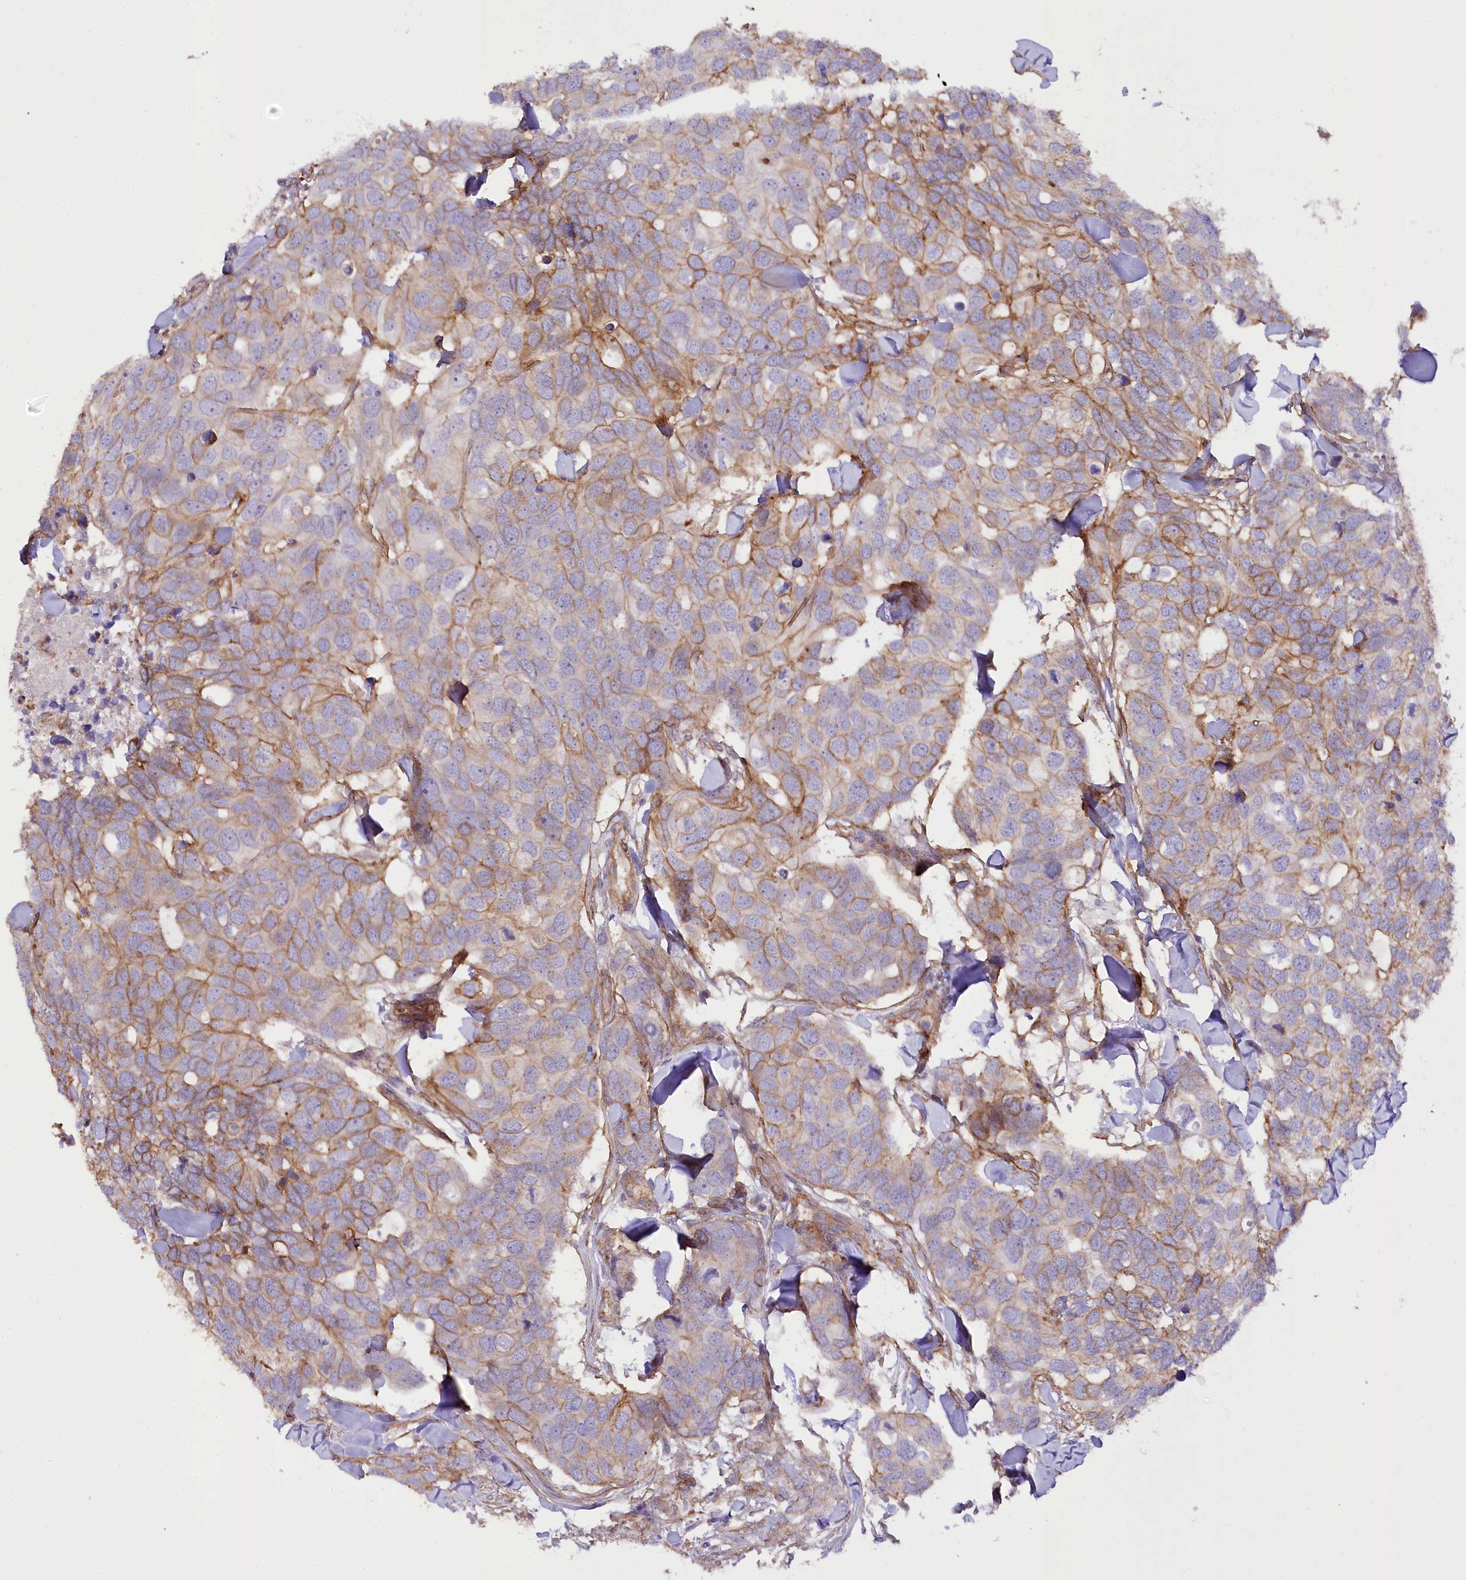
{"staining": {"intensity": "moderate", "quantity": ">75%", "location": "cytoplasmic/membranous"}, "tissue": "breast cancer", "cell_type": "Tumor cells", "image_type": "cancer", "snomed": [{"axis": "morphology", "description": "Duct carcinoma"}, {"axis": "topography", "description": "Breast"}], "caption": "Tumor cells reveal moderate cytoplasmic/membranous positivity in approximately >75% of cells in breast infiltrating ductal carcinoma. (DAB (3,3'-diaminobenzidine) = brown stain, brightfield microscopy at high magnification).", "gene": "SYNPO2", "patient": {"sex": "female", "age": 83}}